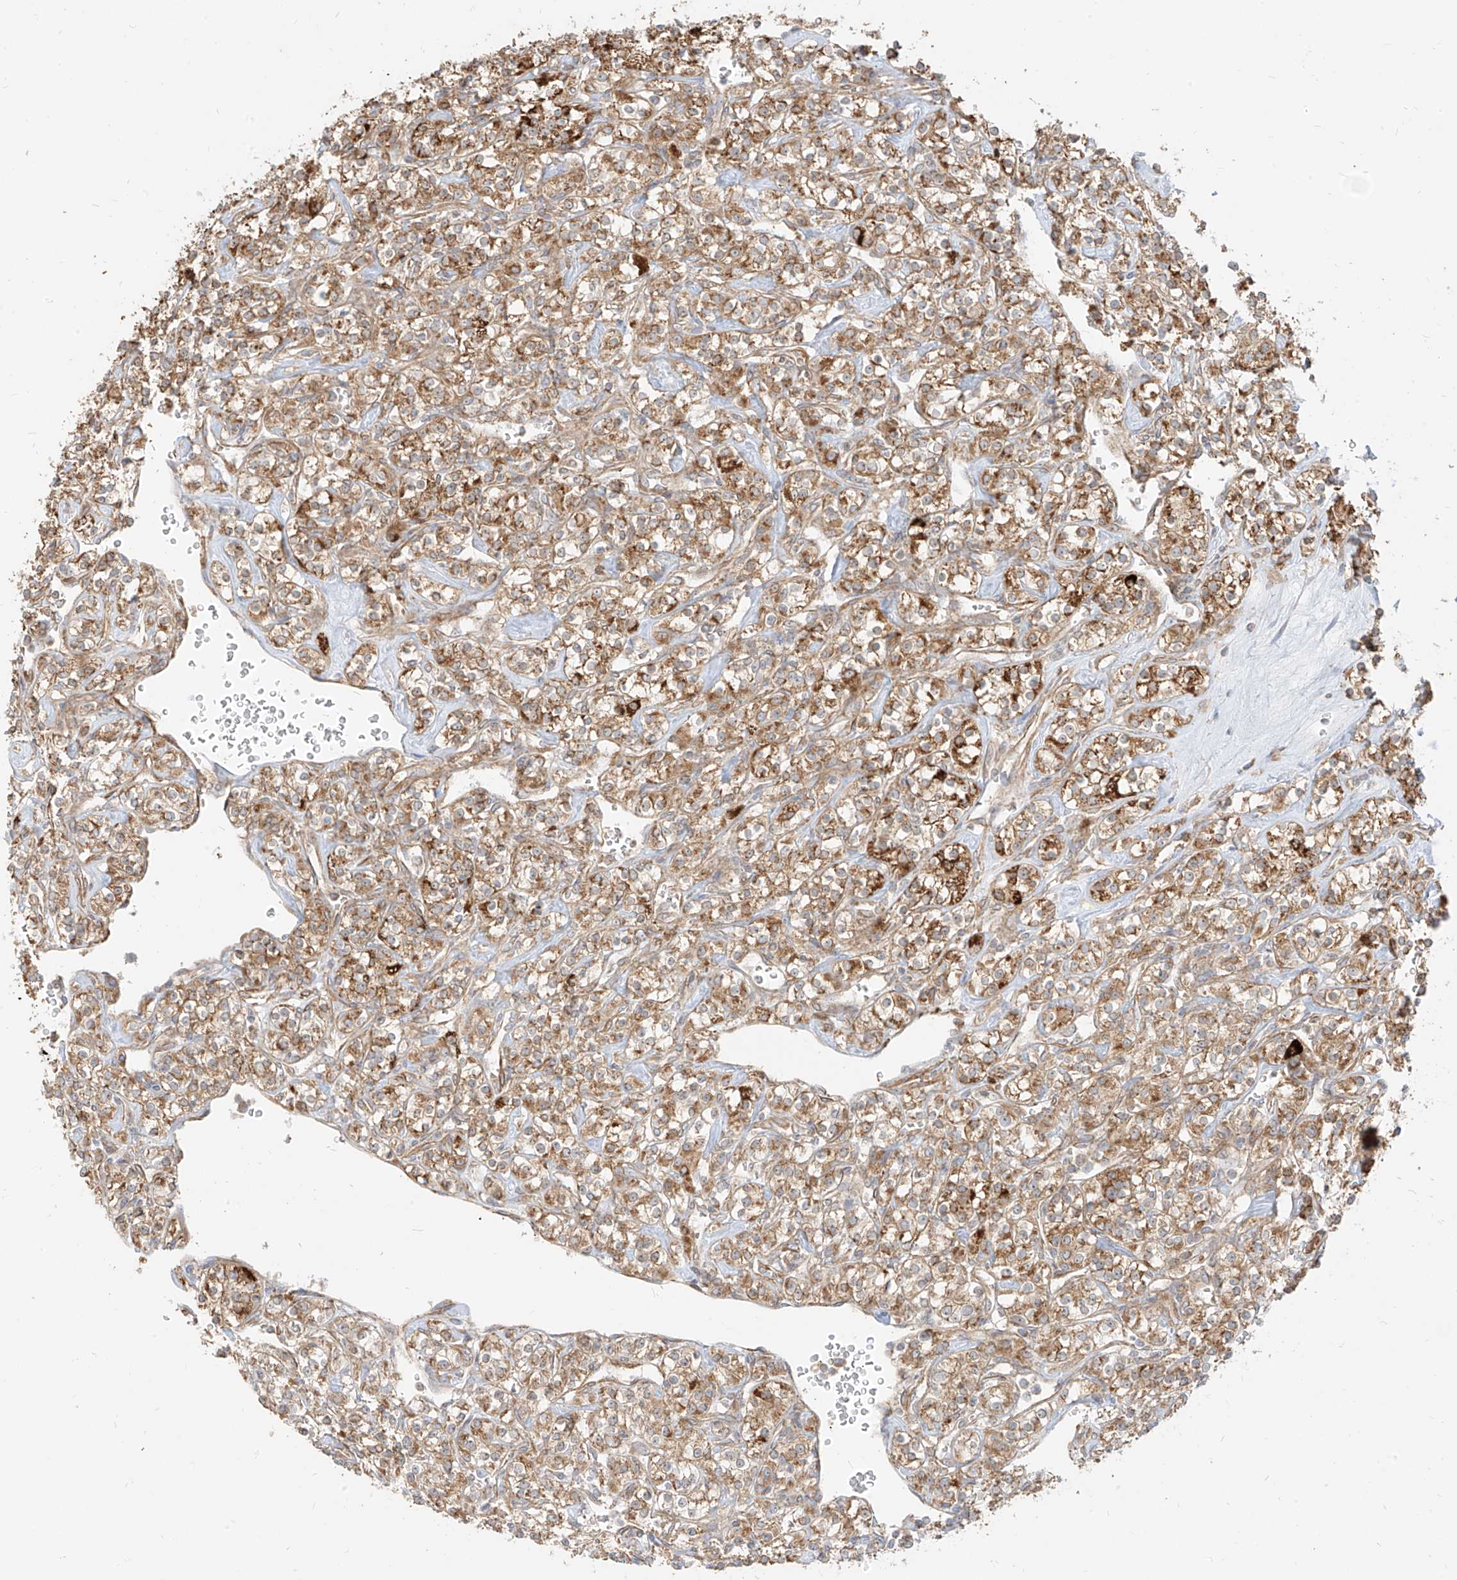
{"staining": {"intensity": "strong", "quantity": ">75%", "location": "cytoplasmic/membranous"}, "tissue": "renal cancer", "cell_type": "Tumor cells", "image_type": "cancer", "snomed": [{"axis": "morphology", "description": "Adenocarcinoma, NOS"}, {"axis": "topography", "description": "Kidney"}], "caption": "Protein expression by IHC reveals strong cytoplasmic/membranous positivity in approximately >75% of tumor cells in renal adenocarcinoma.", "gene": "PLCL1", "patient": {"sex": "male", "age": 77}}